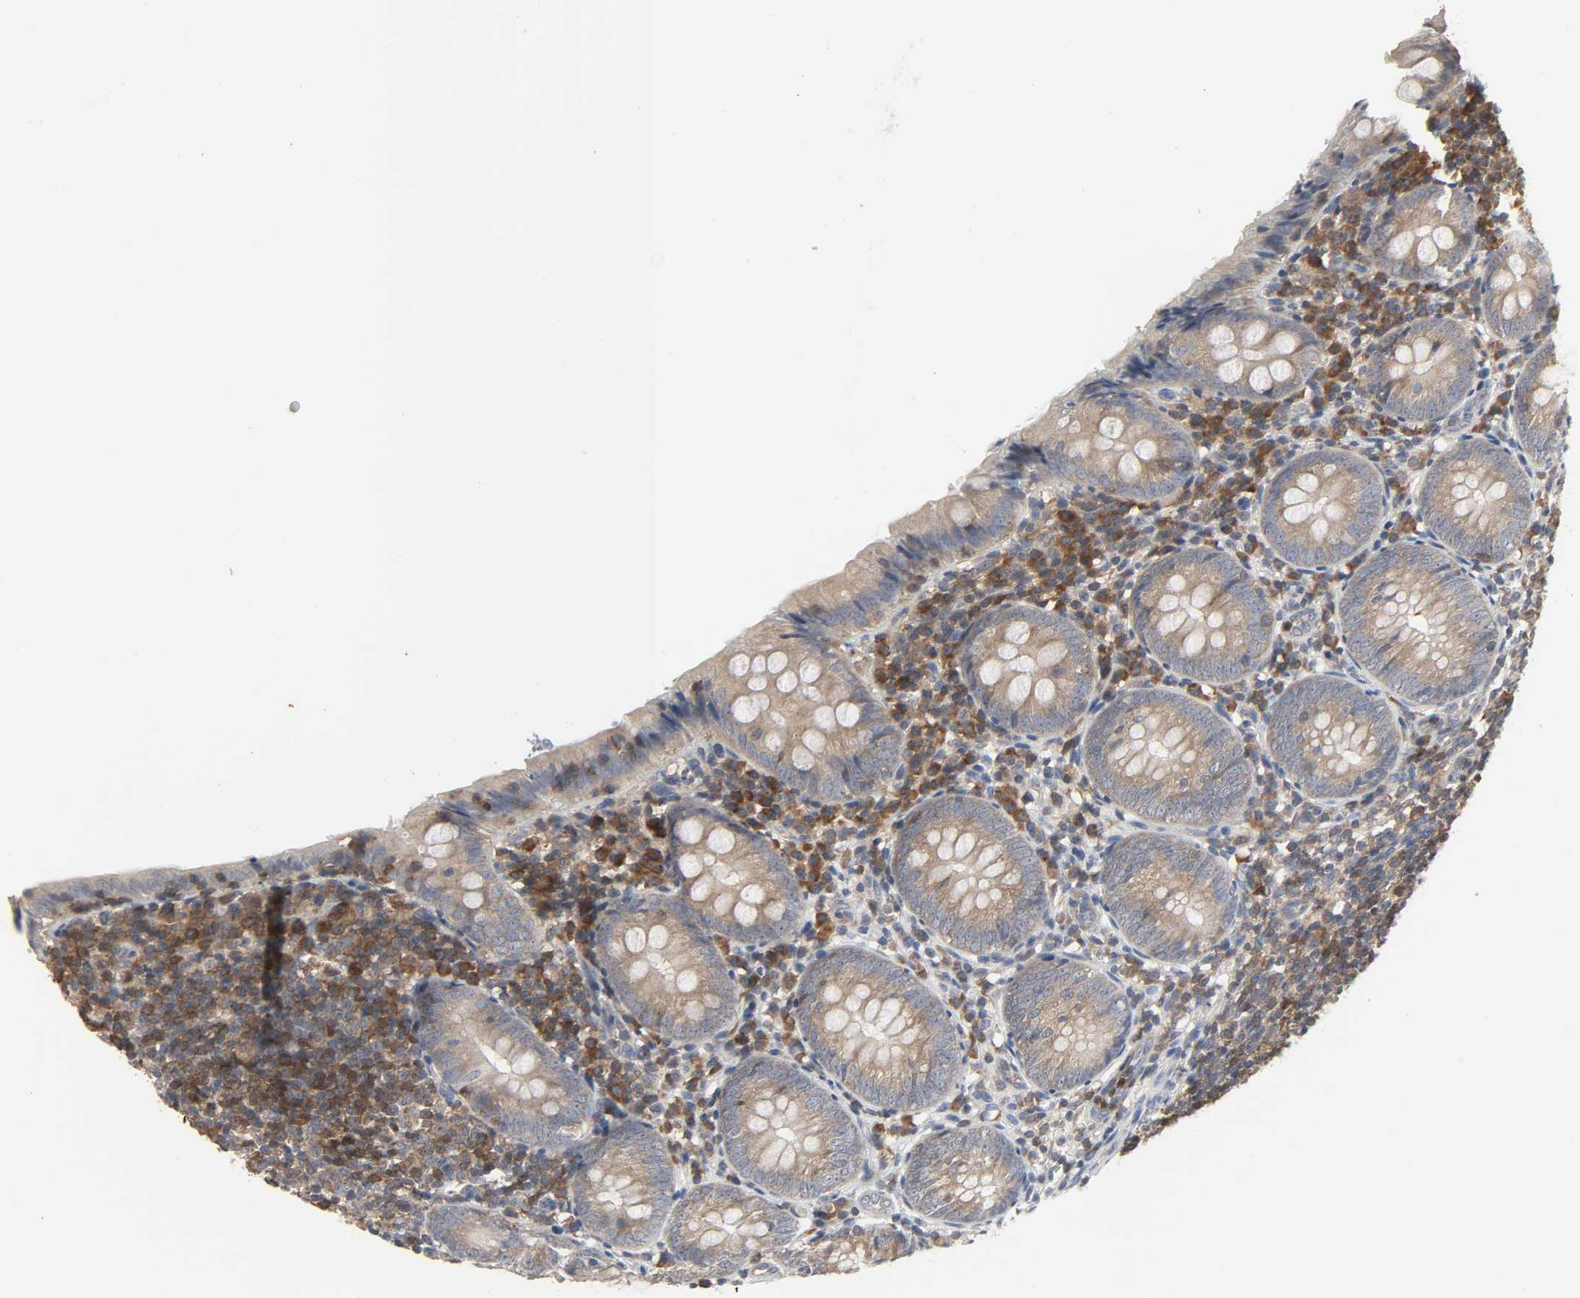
{"staining": {"intensity": "moderate", "quantity": ">75%", "location": "cytoplasmic/membranous"}, "tissue": "appendix", "cell_type": "Glandular cells", "image_type": "normal", "snomed": [{"axis": "morphology", "description": "Normal tissue, NOS"}, {"axis": "topography", "description": "Appendix"}], "caption": "Immunohistochemistry (DAB (3,3'-diaminobenzidine)) staining of benign appendix shows moderate cytoplasmic/membranous protein expression in about >75% of glandular cells.", "gene": "PLEKHA2", "patient": {"sex": "female", "age": 10}}